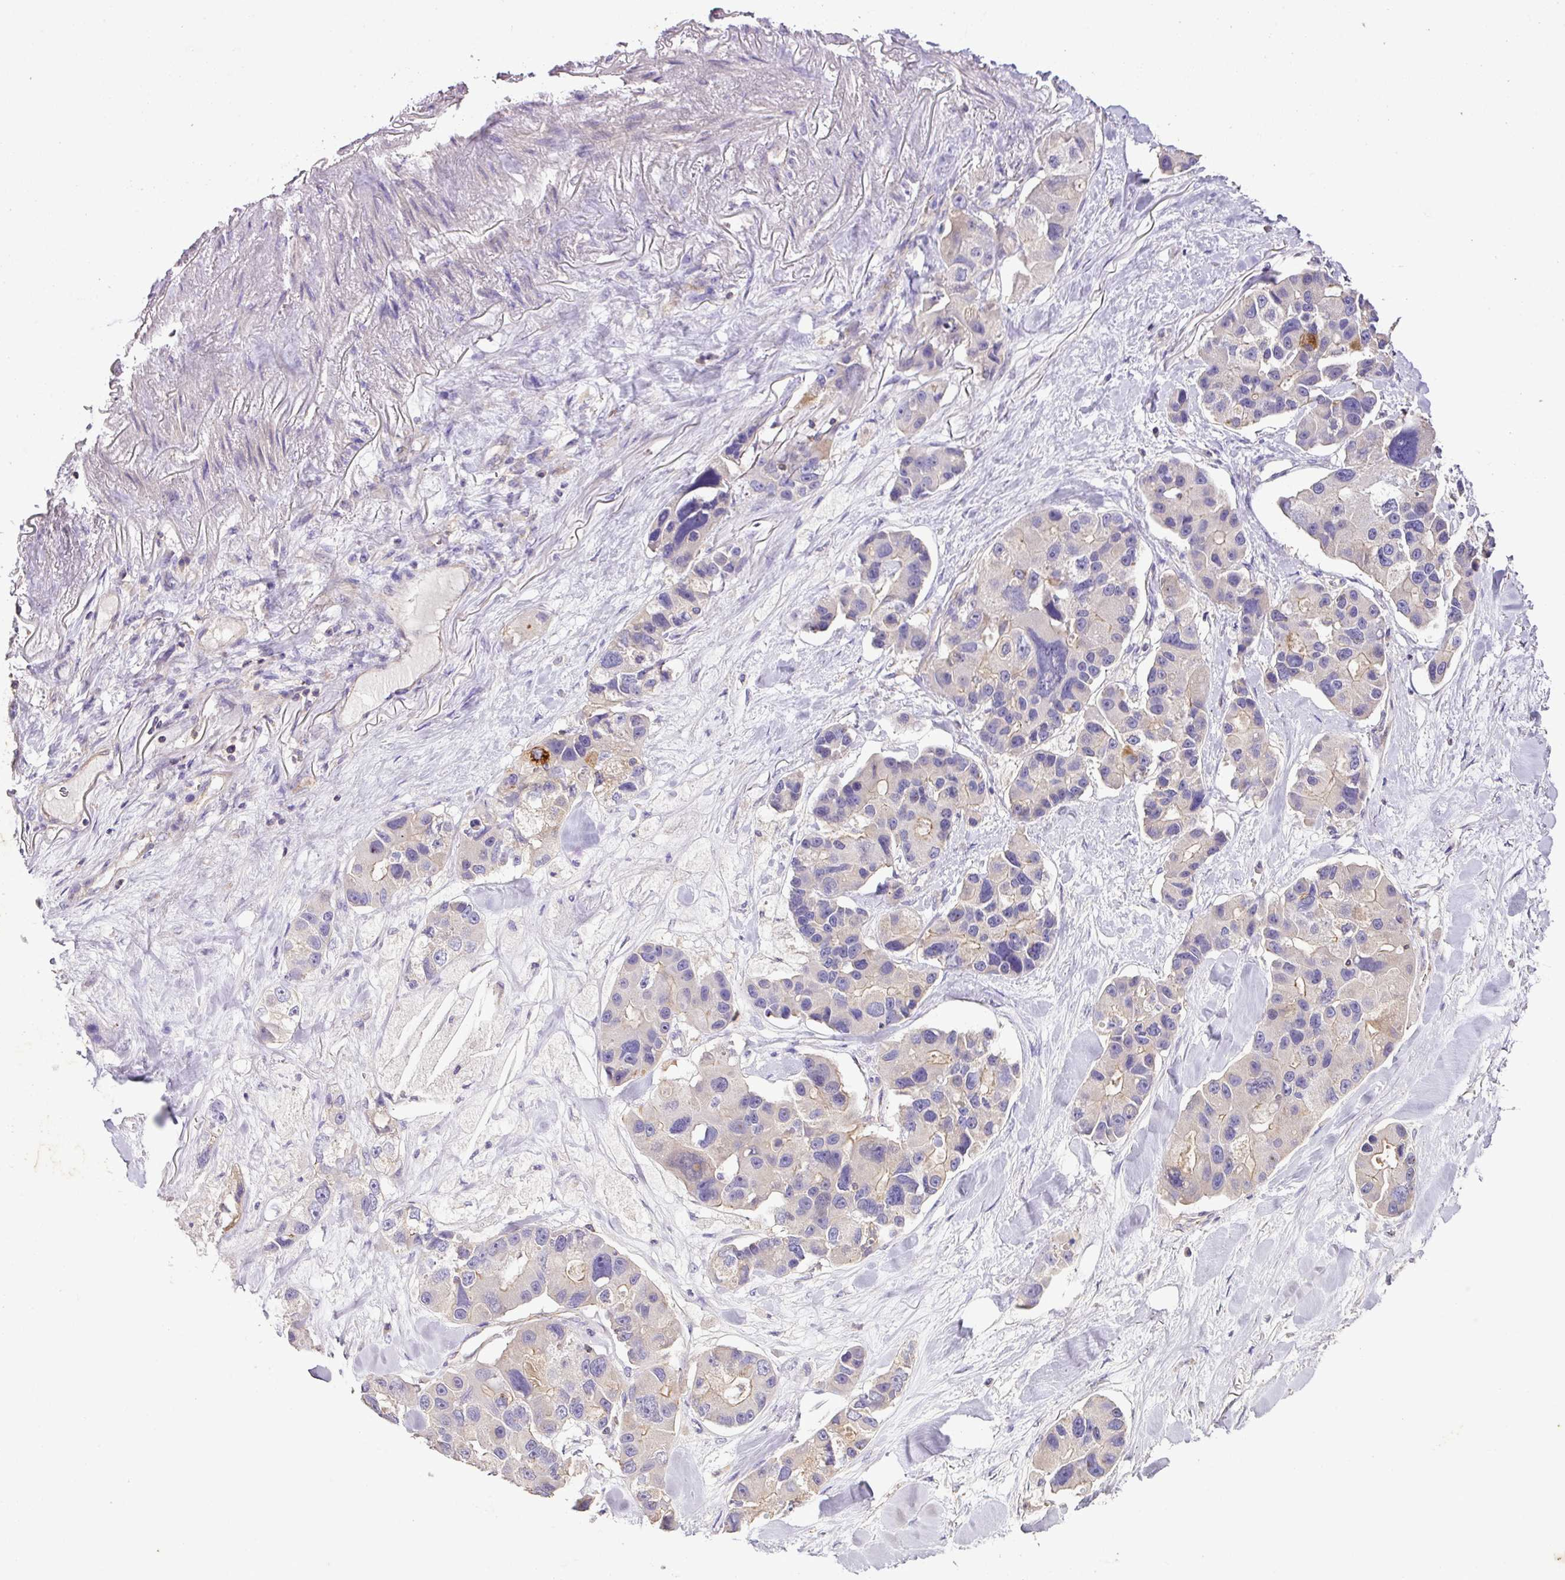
{"staining": {"intensity": "moderate", "quantity": "<25%", "location": "cytoplasmic/membranous"}, "tissue": "lung cancer", "cell_type": "Tumor cells", "image_type": "cancer", "snomed": [{"axis": "morphology", "description": "Adenocarcinoma, NOS"}, {"axis": "topography", "description": "Lung"}], "caption": "Human lung cancer stained for a protein (brown) displays moderate cytoplasmic/membranous positive expression in approximately <25% of tumor cells.", "gene": "AGR3", "patient": {"sex": "female", "age": 54}}